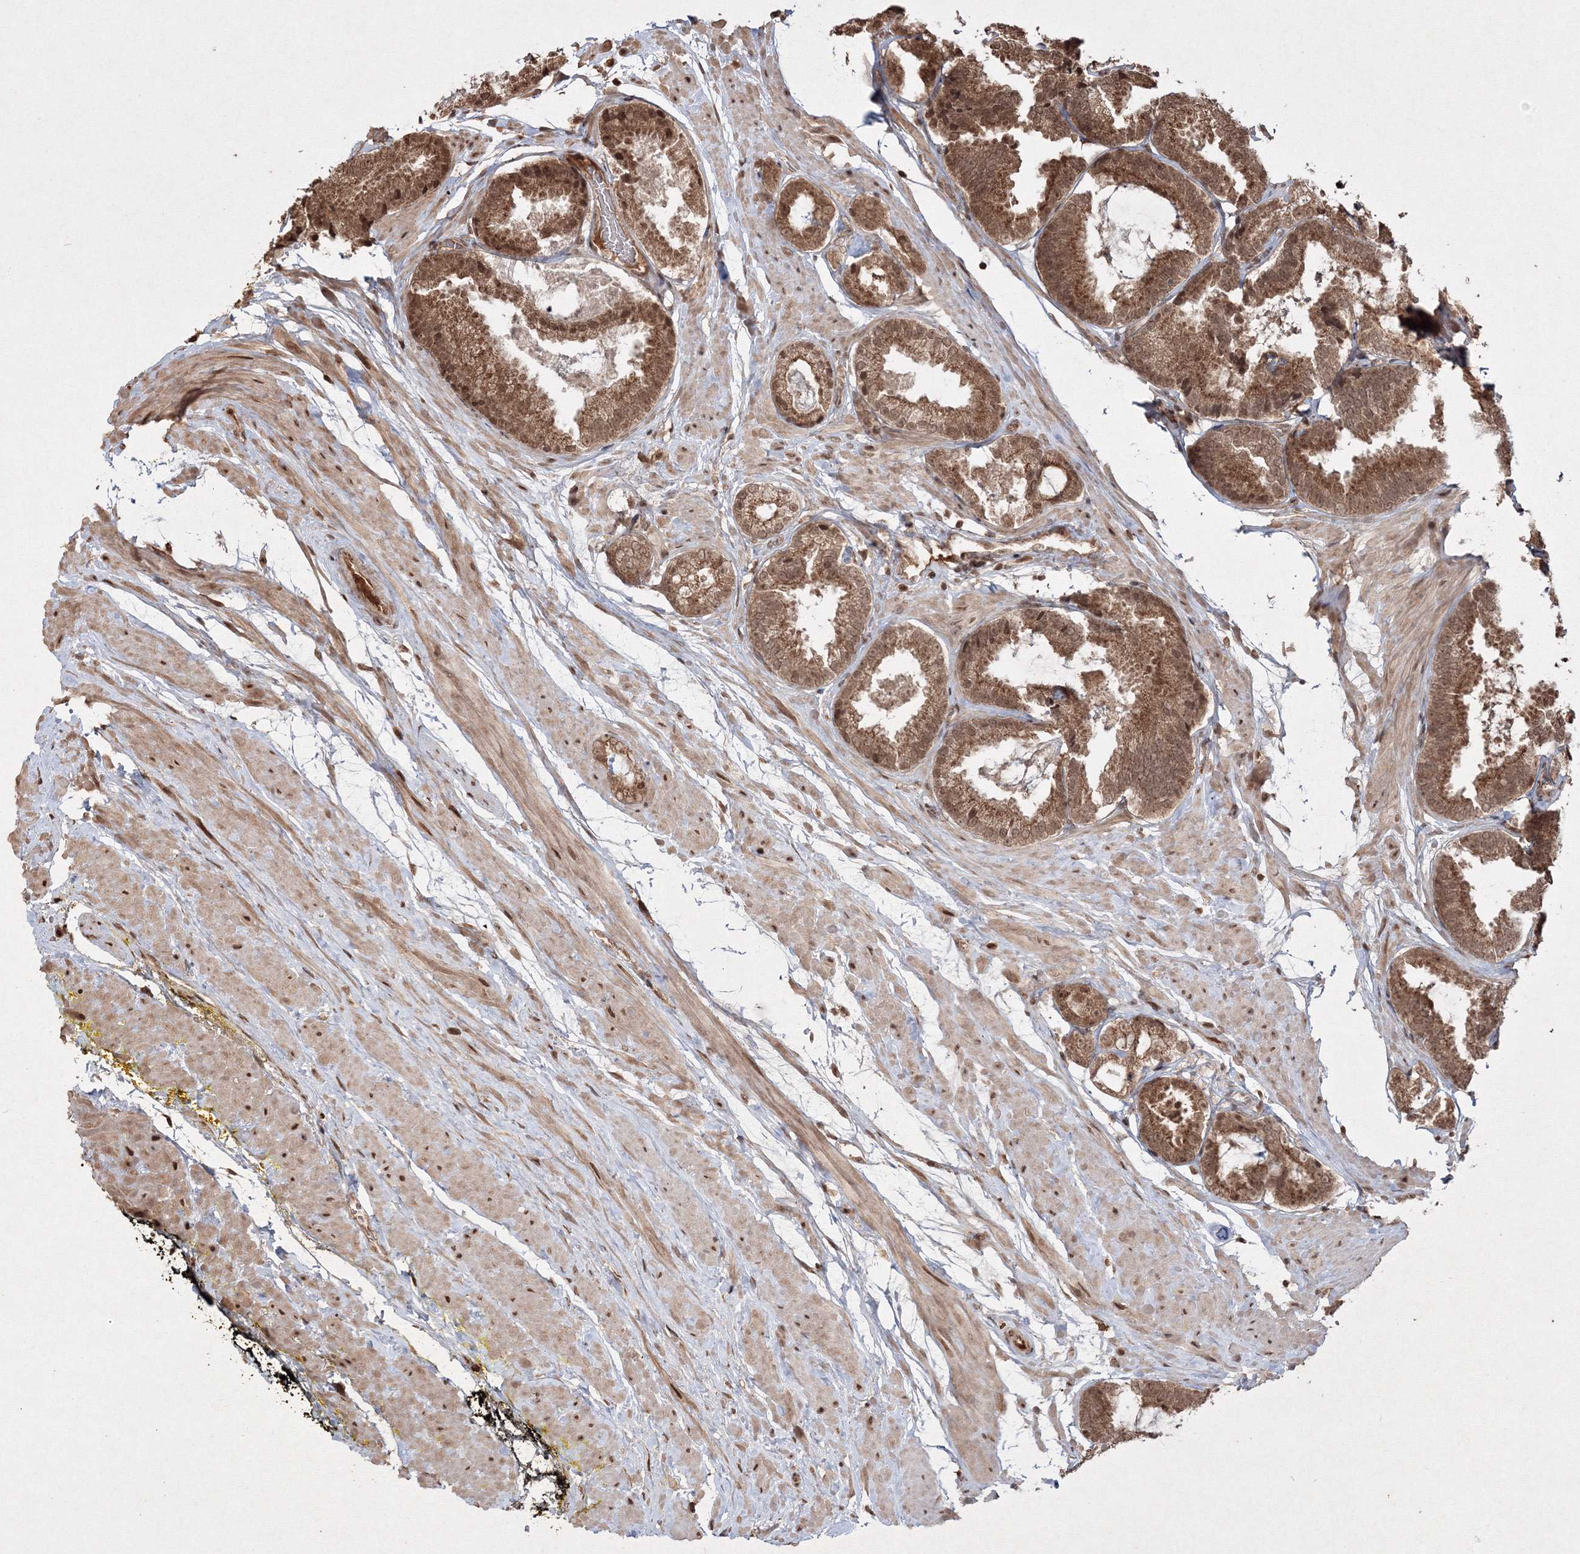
{"staining": {"intensity": "strong", "quantity": ">75%", "location": "cytoplasmic/membranous,nuclear"}, "tissue": "prostate cancer", "cell_type": "Tumor cells", "image_type": "cancer", "snomed": [{"axis": "morphology", "description": "Adenocarcinoma, Low grade"}, {"axis": "topography", "description": "Prostate"}], "caption": "Strong cytoplasmic/membranous and nuclear expression for a protein is present in approximately >75% of tumor cells of prostate cancer using immunohistochemistry (IHC).", "gene": "PEX13", "patient": {"sex": "male", "age": 71}}